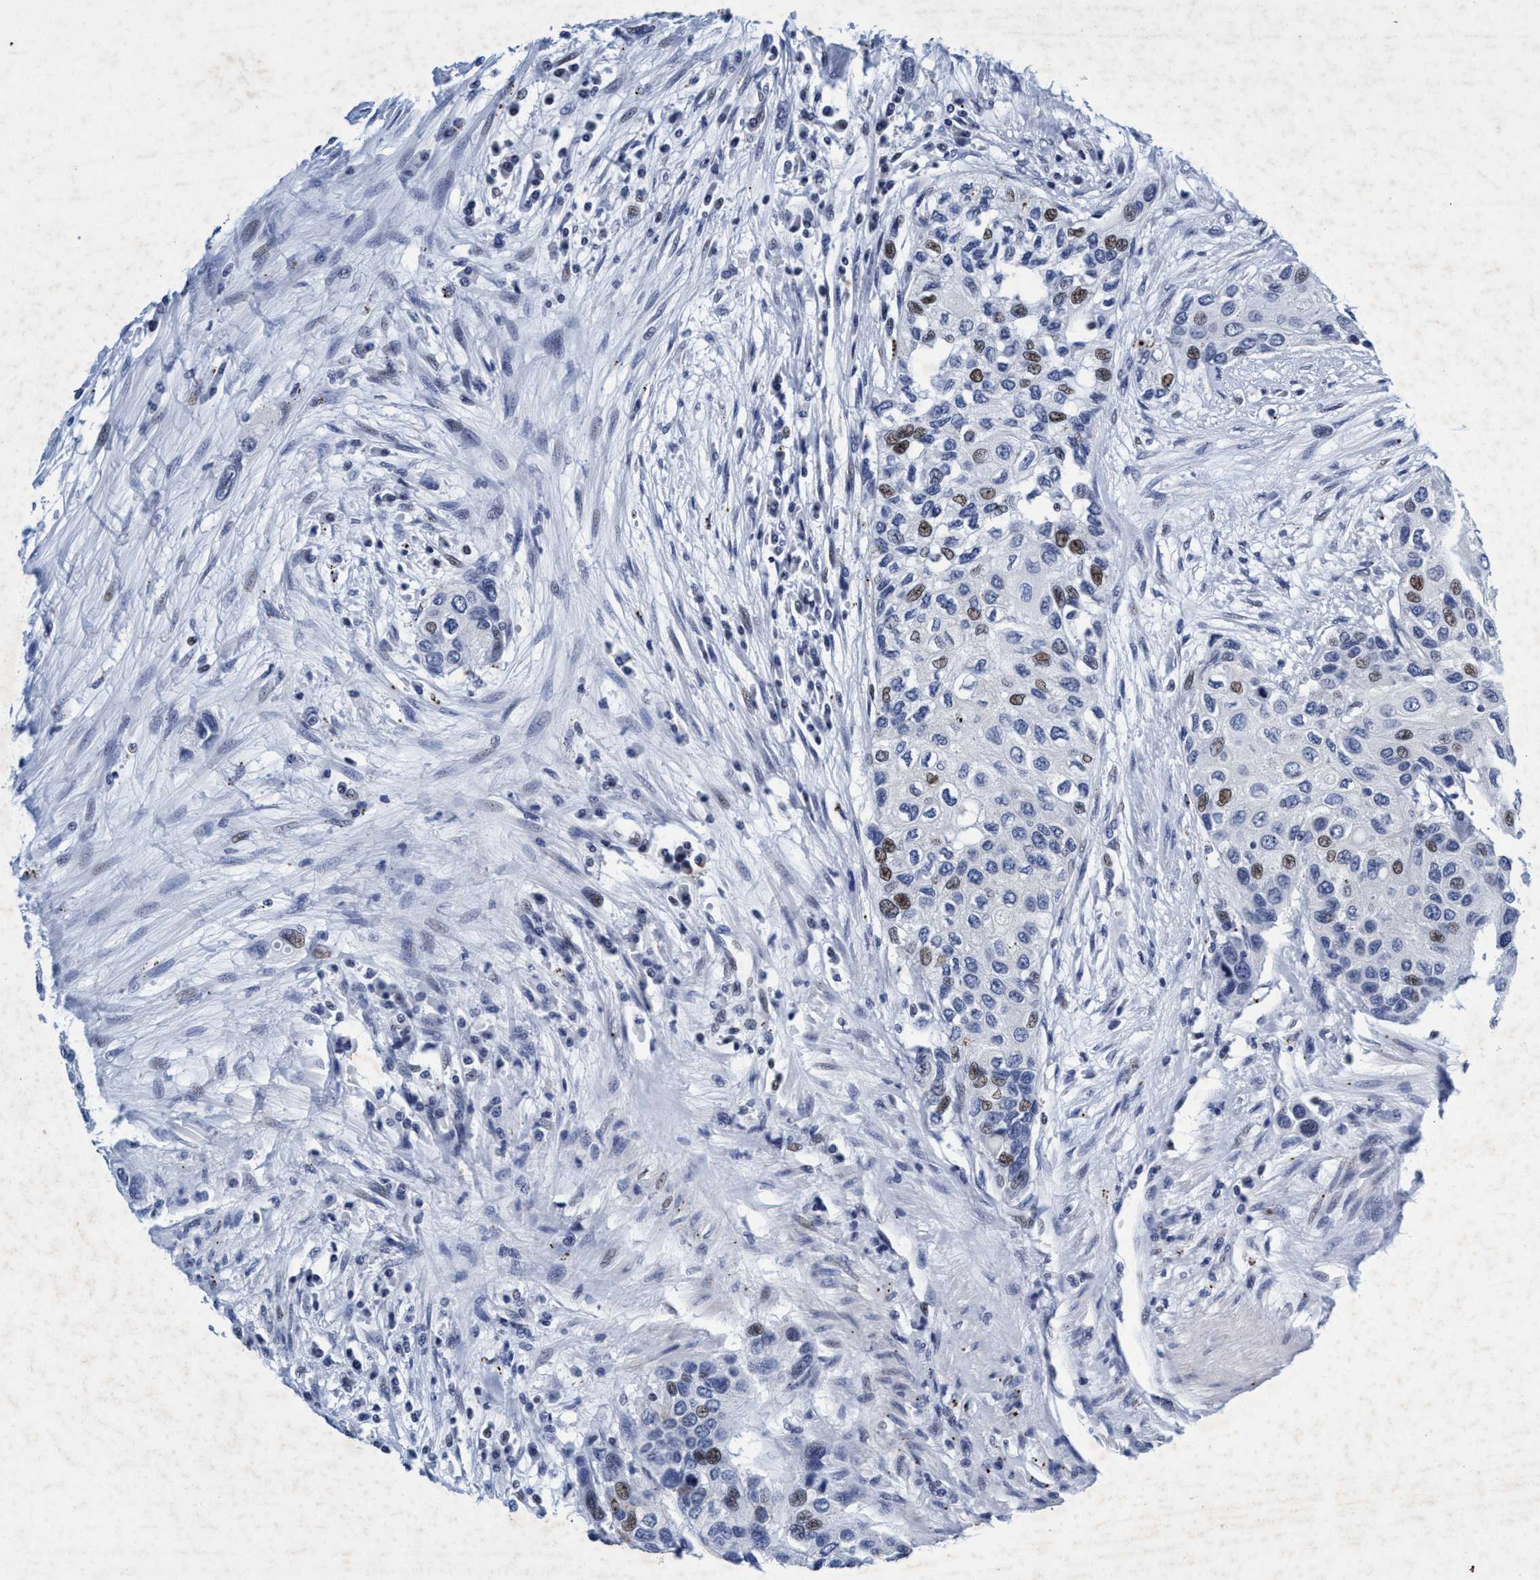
{"staining": {"intensity": "moderate", "quantity": "<25%", "location": "nuclear"}, "tissue": "urothelial cancer", "cell_type": "Tumor cells", "image_type": "cancer", "snomed": [{"axis": "morphology", "description": "Urothelial carcinoma, High grade"}, {"axis": "topography", "description": "Urinary bladder"}], "caption": "Human urothelial carcinoma (high-grade) stained with a brown dye demonstrates moderate nuclear positive staining in approximately <25% of tumor cells.", "gene": "GRB14", "patient": {"sex": "female", "age": 56}}